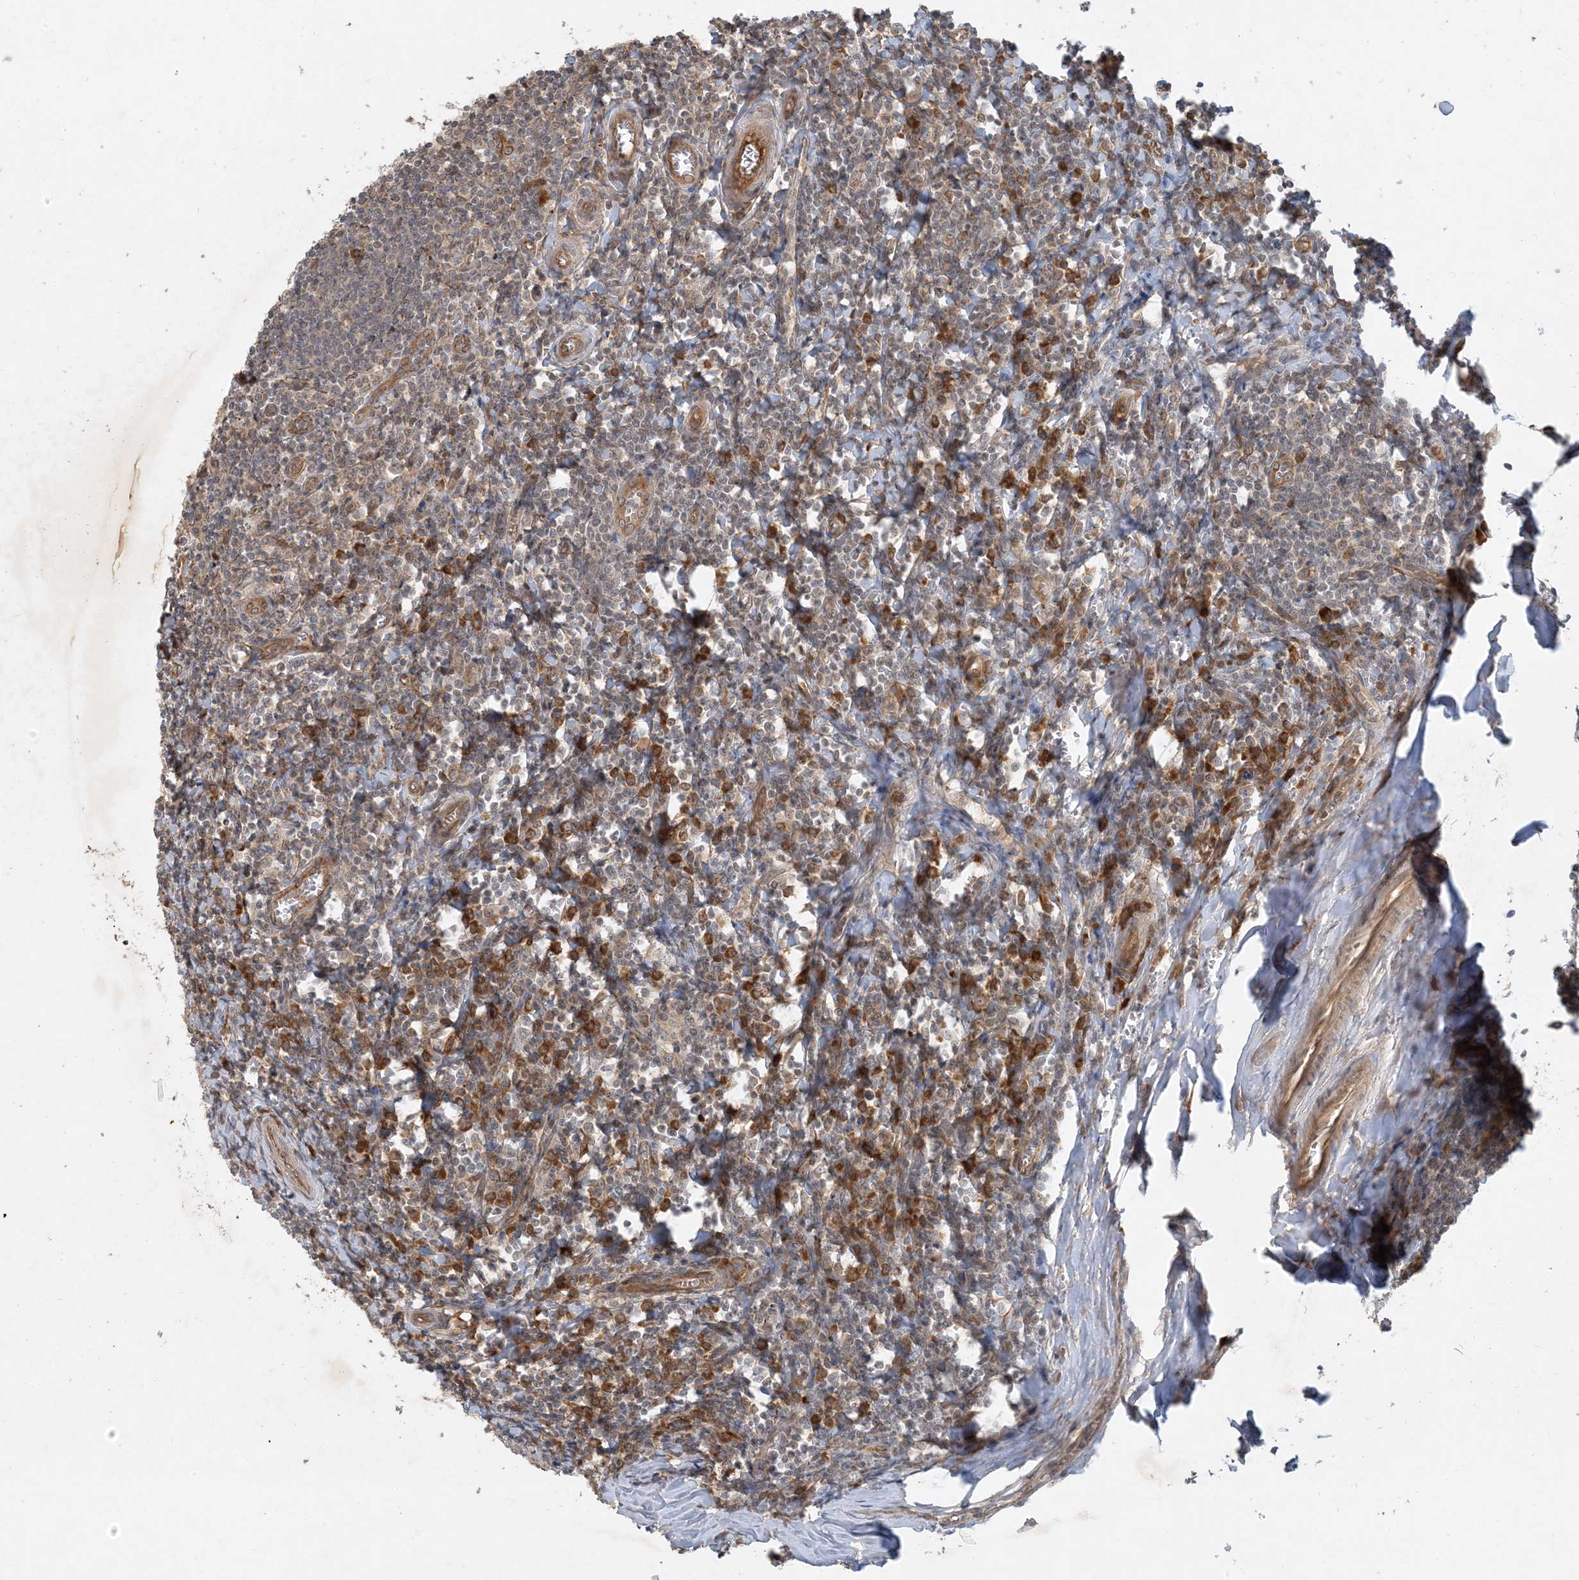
{"staining": {"intensity": "moderate", "quantity": "<25%", "location": "cytoplasmic/membranous"}, "tissue": "tonsil", "cell_type": "Germinal center cells", "image_type": "normal", "snomed": [{"axis": "morphology", "description": "Normal tissue, NOS"}, {"axis": "topography", "description": "Tonsil"}], "caption": "Germinal center cells reveal moderate cytoplasmic/membranous positivity in about <25% of cells in unremarkable tonsil. (DAB IHC with brightfield microscopy, high magnification).", "gene": "ZCCHC4", "patient": {"sex": "male", "age": 27}}